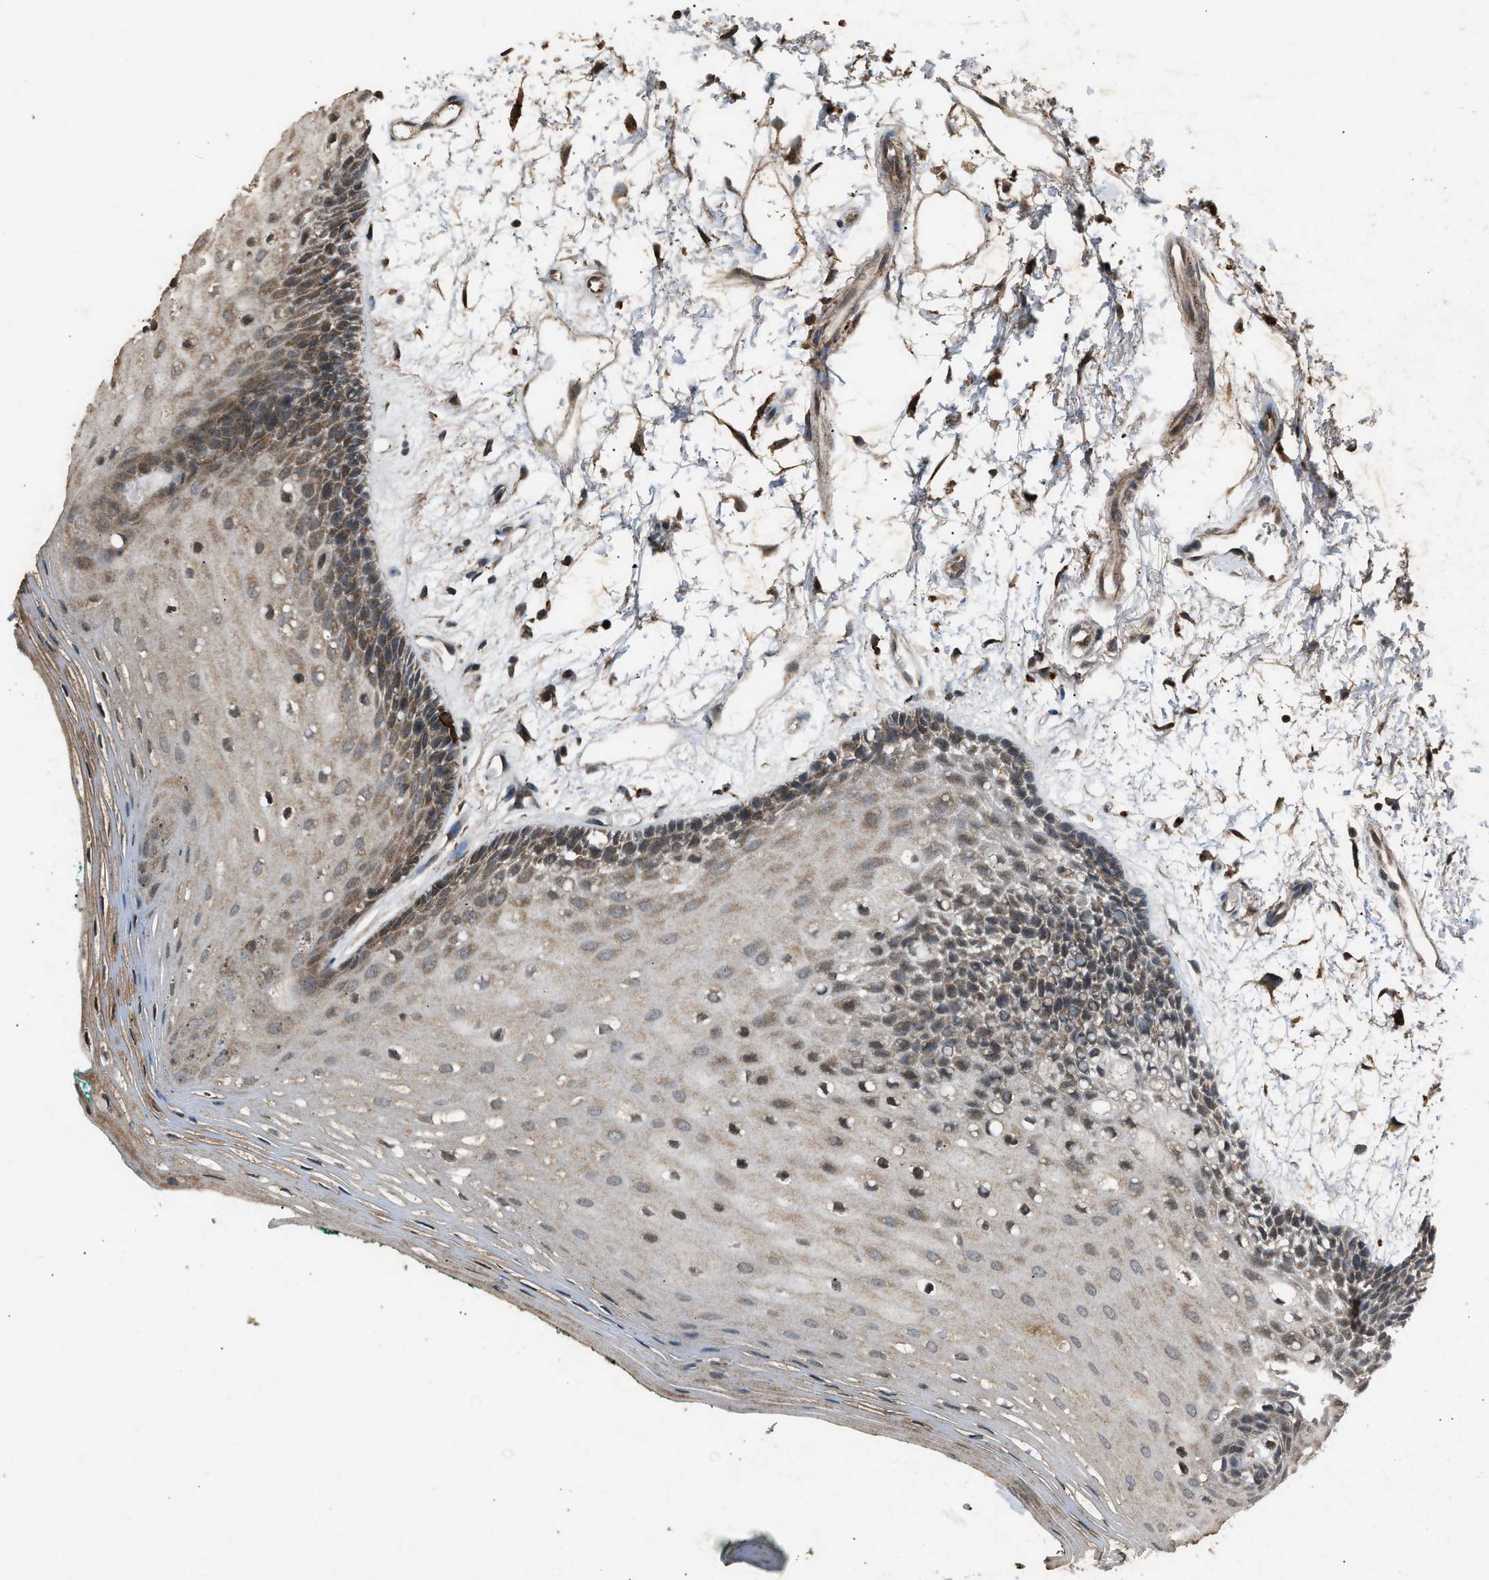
{"staining": {"intensity": "moderate", "quantity": ">75%", "location": "cytoplasmic/membranous"}, "tissue": "oral mucosa", "cell_type": "Squamous epithelial cells", "image_type": "normal", "snomed": [{"axis": "morphology", "description": "Normal tissue, NOS"}, {"axis": "topography", "description": "Skeletal muscle"}, {"axis": "topography", "description": "Oral tissue"}, {"axis": "topography", "description": "Peripheral nerve tissue"}], "caption": "Protein expression analysis of normal human oral mucosa reveals moderate cytoplasmic/membranous positivity in about >75% of squamous epithelial cells.", "gene": "PSMD1", "patient": {"sex": "female", "age": 84}}